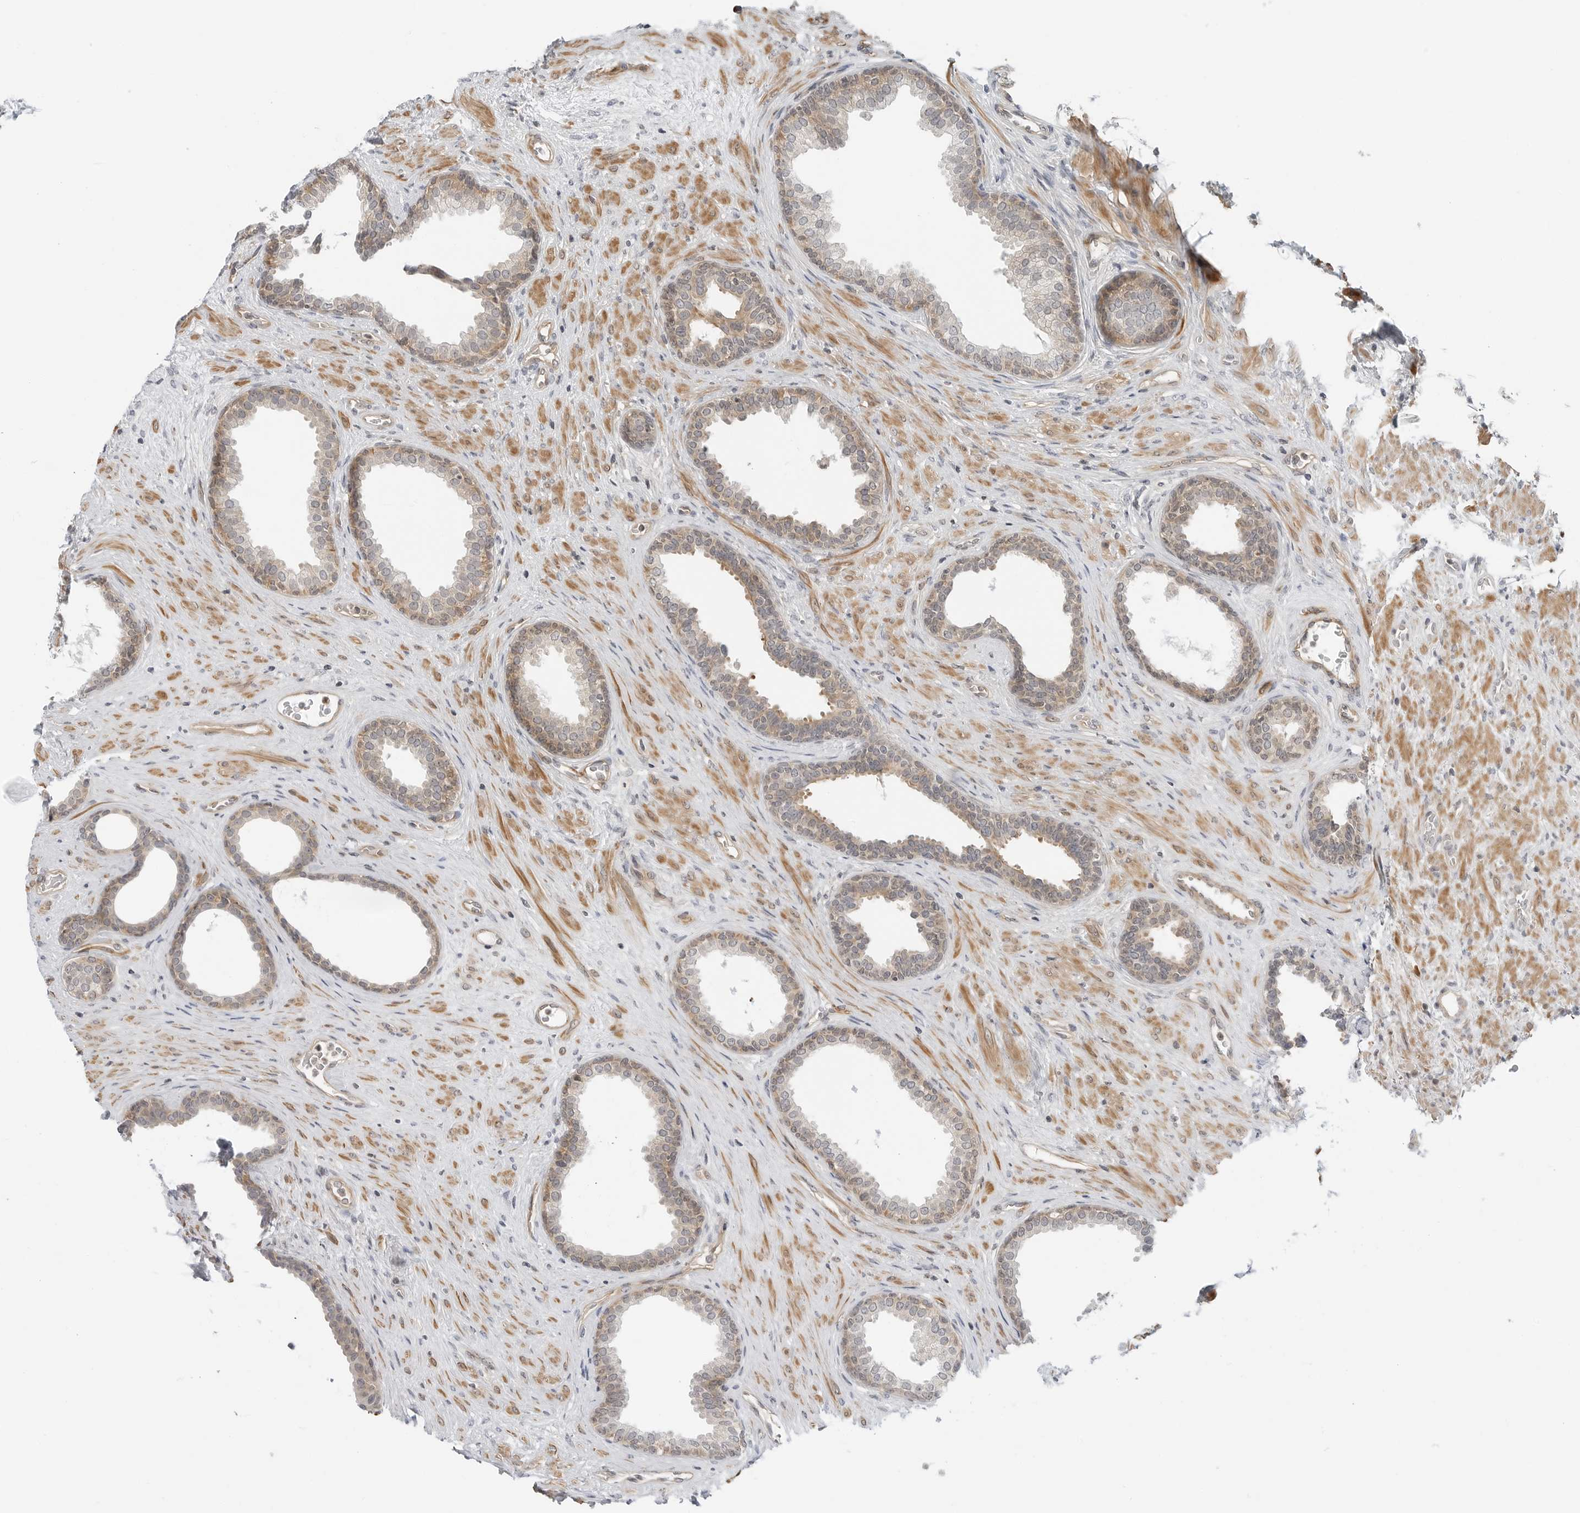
{"staining": {"intensity": "weak", "quantity": ">75%", "location": "cytoplasmic/membranous"}, "tissue": "prostate", "cell_type": "Glandular cells", "image_type": "normal", "snomed": [{"axis": "morphology", "description": "Normal tissue, NOS"}, {"axis": "topography", "description": "Prostate"}], "caption": "Unremarkable prostate was stained to show a protein in brown. There is low levels of weak cytoplasmic/membranous expression in about >75% of glandular cells. The staining is performed using DAB brown chromogen to label protein expression. The nuclei are counter-stained blue using hematoxylin.", "gene": "STXBP3", "patient": {"sex": "male", "age": 76}}